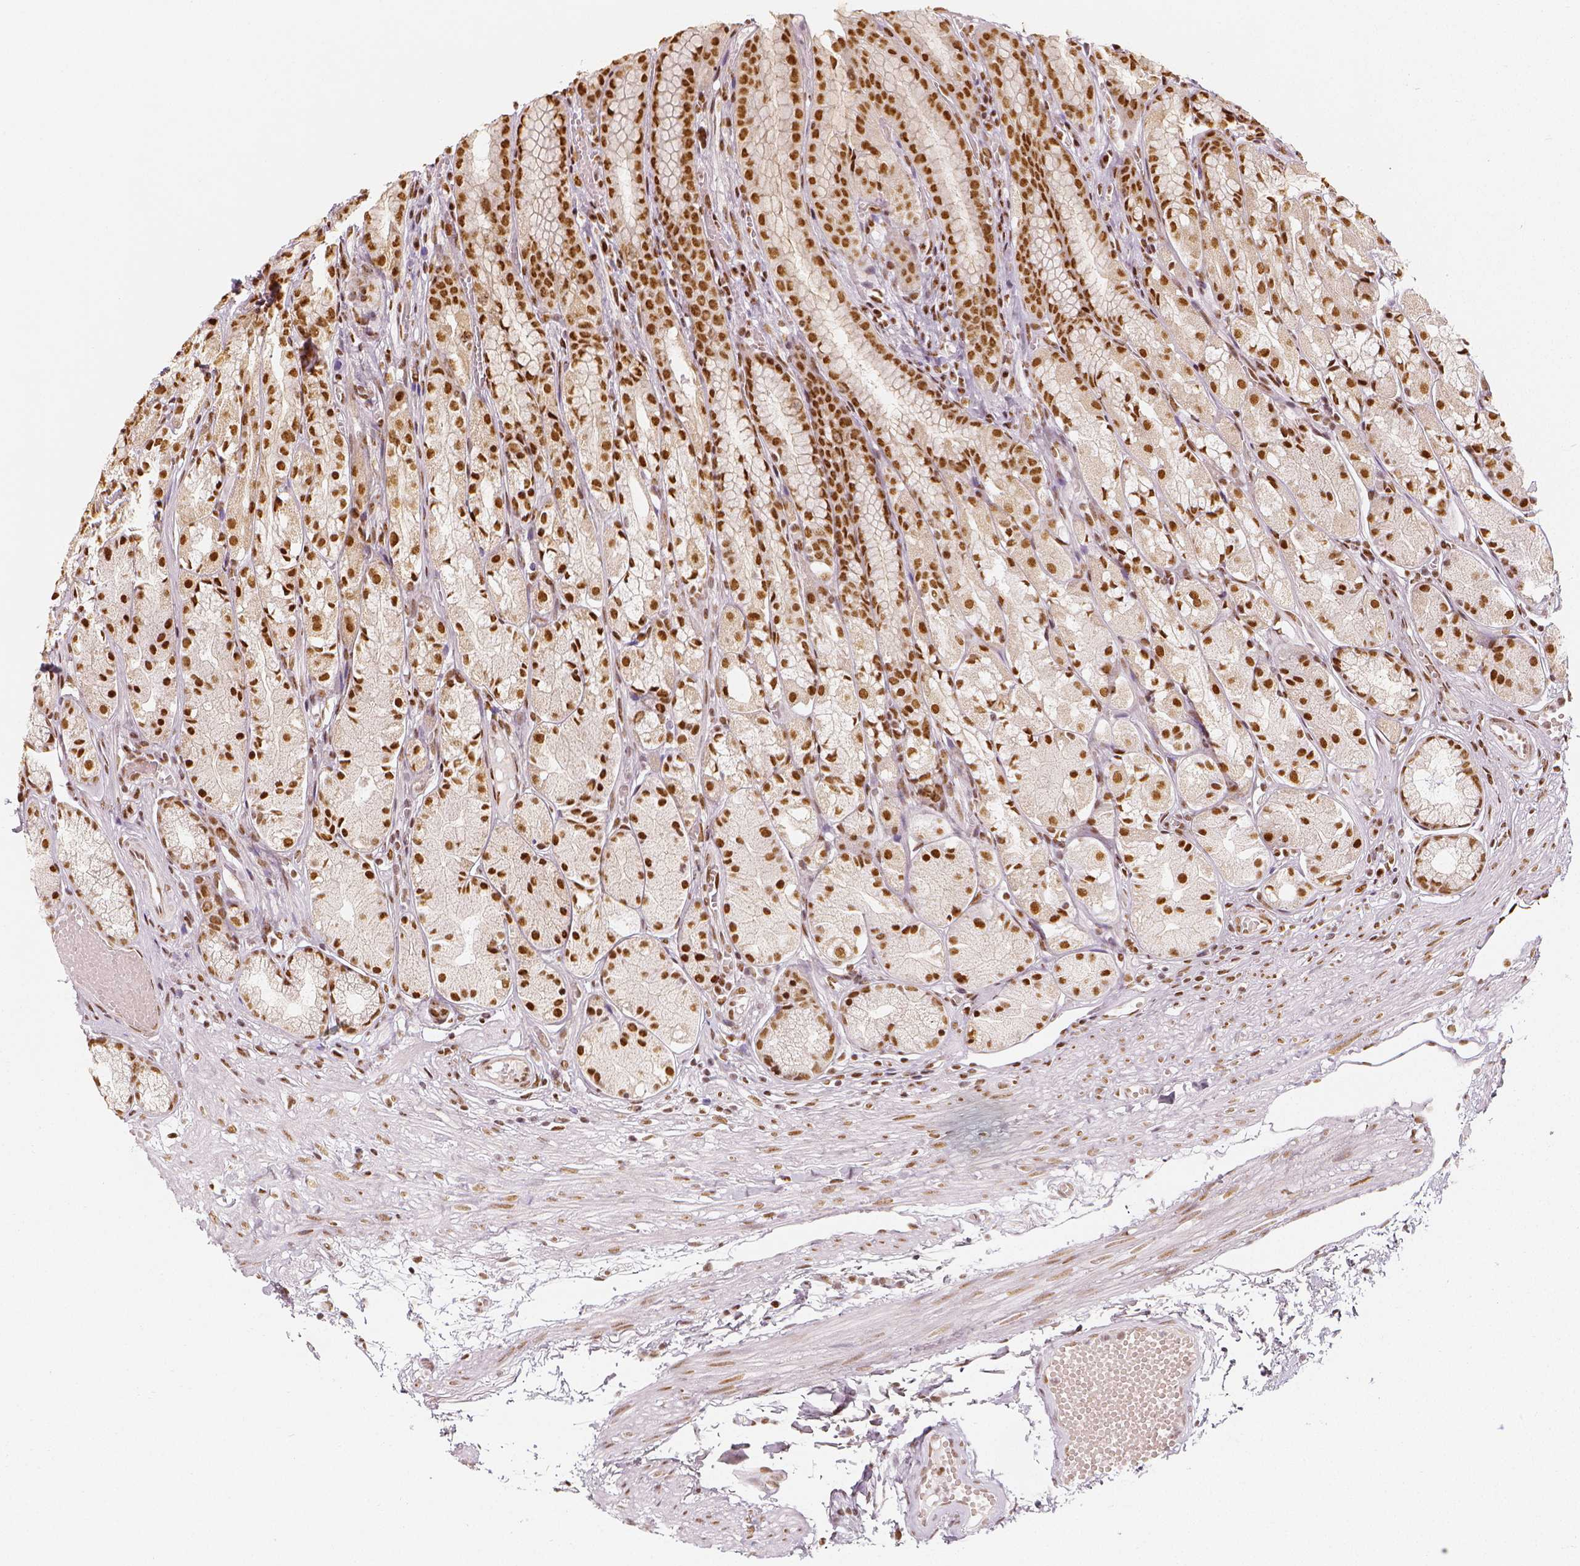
{"staining": {"intensity": "strong", "quantity": ">75%", "location": "nuclear"}, "tissue": "stomach", "cell_type": "Glandular cells", "image_type": "normal", "snomed": [{"axis": "morphology", "description": "Normal tissue, NOS"}, {"axis": "topography", "description": "Stomach"}], "caption": "Brown immunohistochemical staining in benign human stomach displays strong nuclear expression in about >75% of glandular cells. Nuclei are stained in blue.", "gene": "KDM5B", "patient": {"sex": "male", "age": 70}}